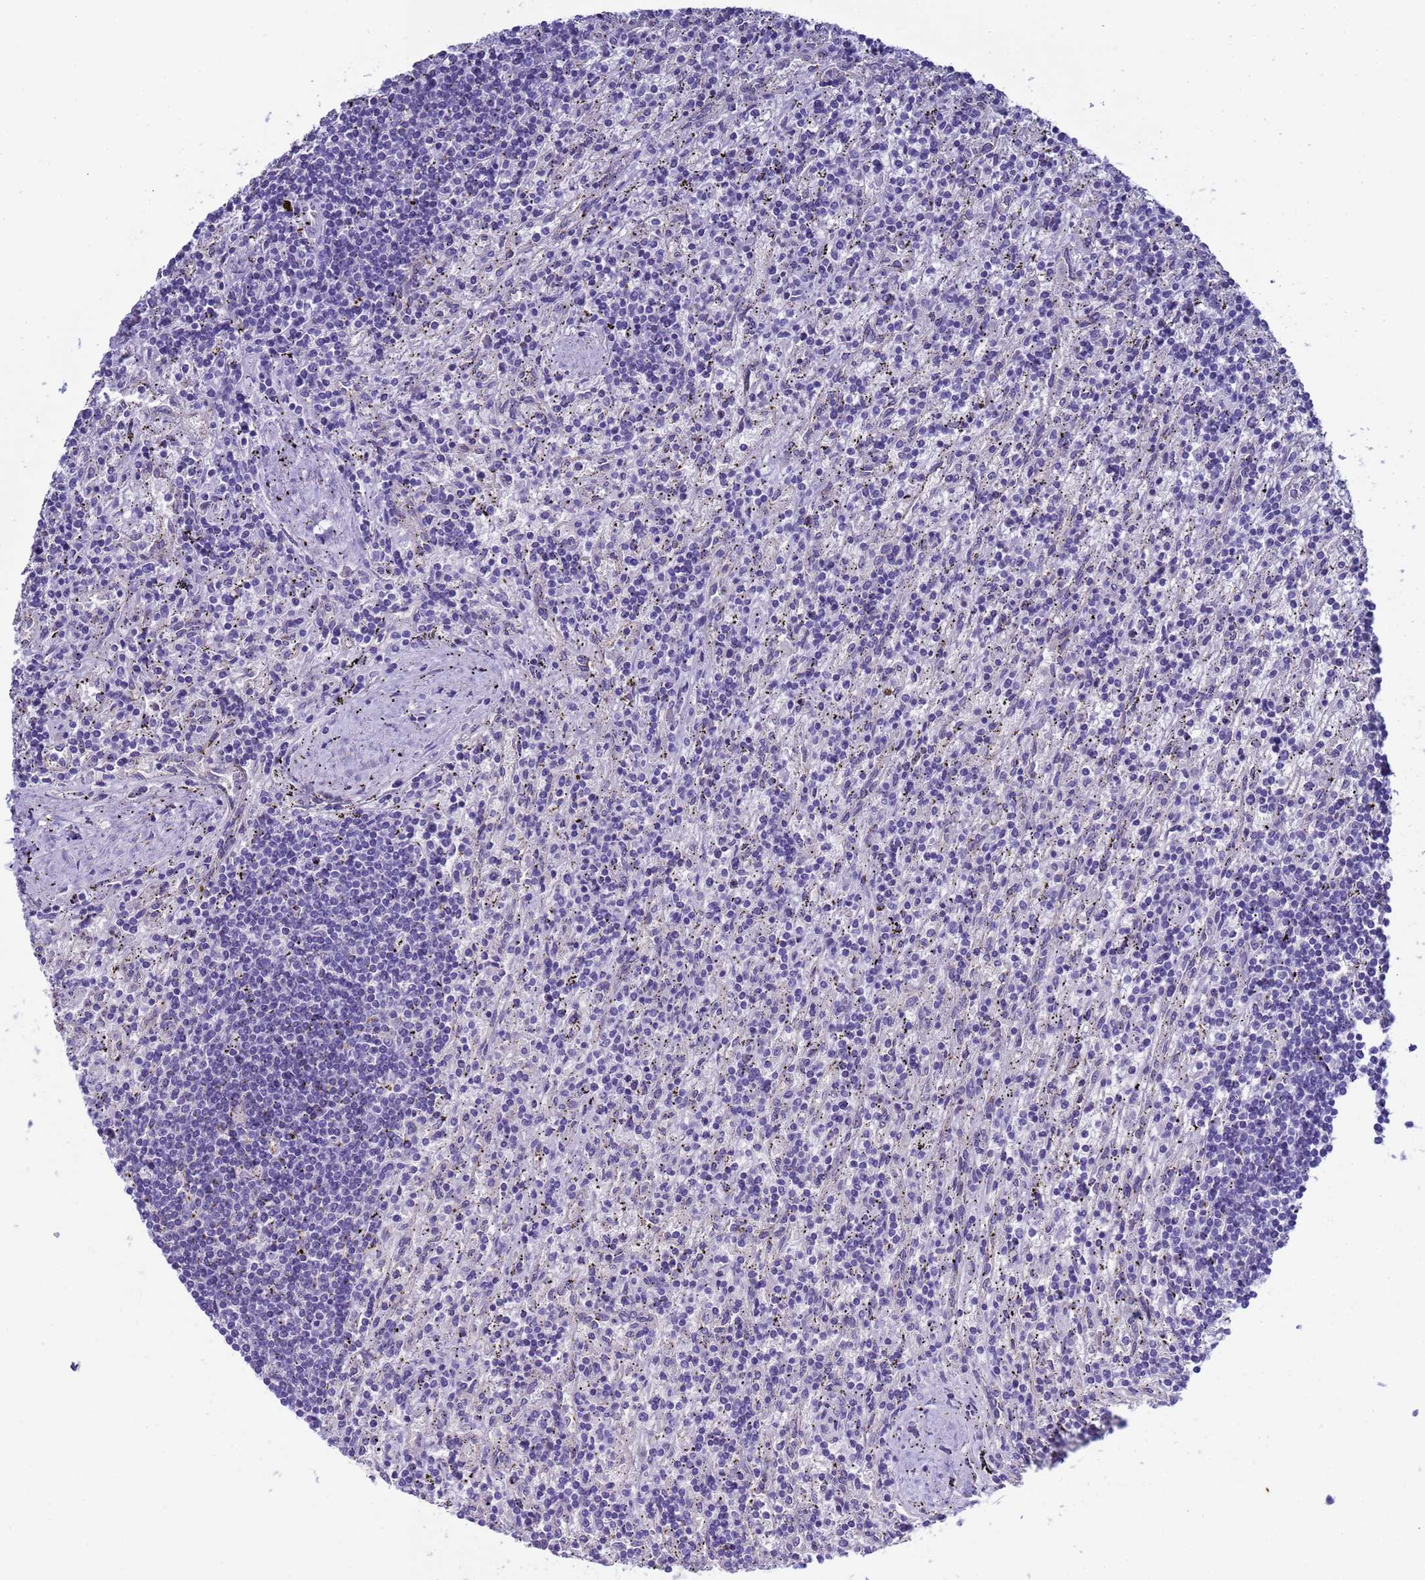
{"staining": {"intensity": "negative", "quantity": "none", "location": "none"}, "tissue": "lymphoma", "cell_type": "Tumor cells", "image_type": "cancer", "snomed": [{"axis": "morphology", "description": "Malignant lymphoma, non-Hodgkin's type, Low grade"}, {"axis": "topography", "description": "Spleen"}], "caption": "High magnification brightfield microscopy of malignant lymphoma, non-Hodgkin's type (low-grade) stained with DAB (3,3'-diaminobenzidine) (brown) and counterstained with hematoxylin (blue): tumor cells show no significant positivity.", "gene": "CTRC", "patient": {"sex": "male", "age": 76}}